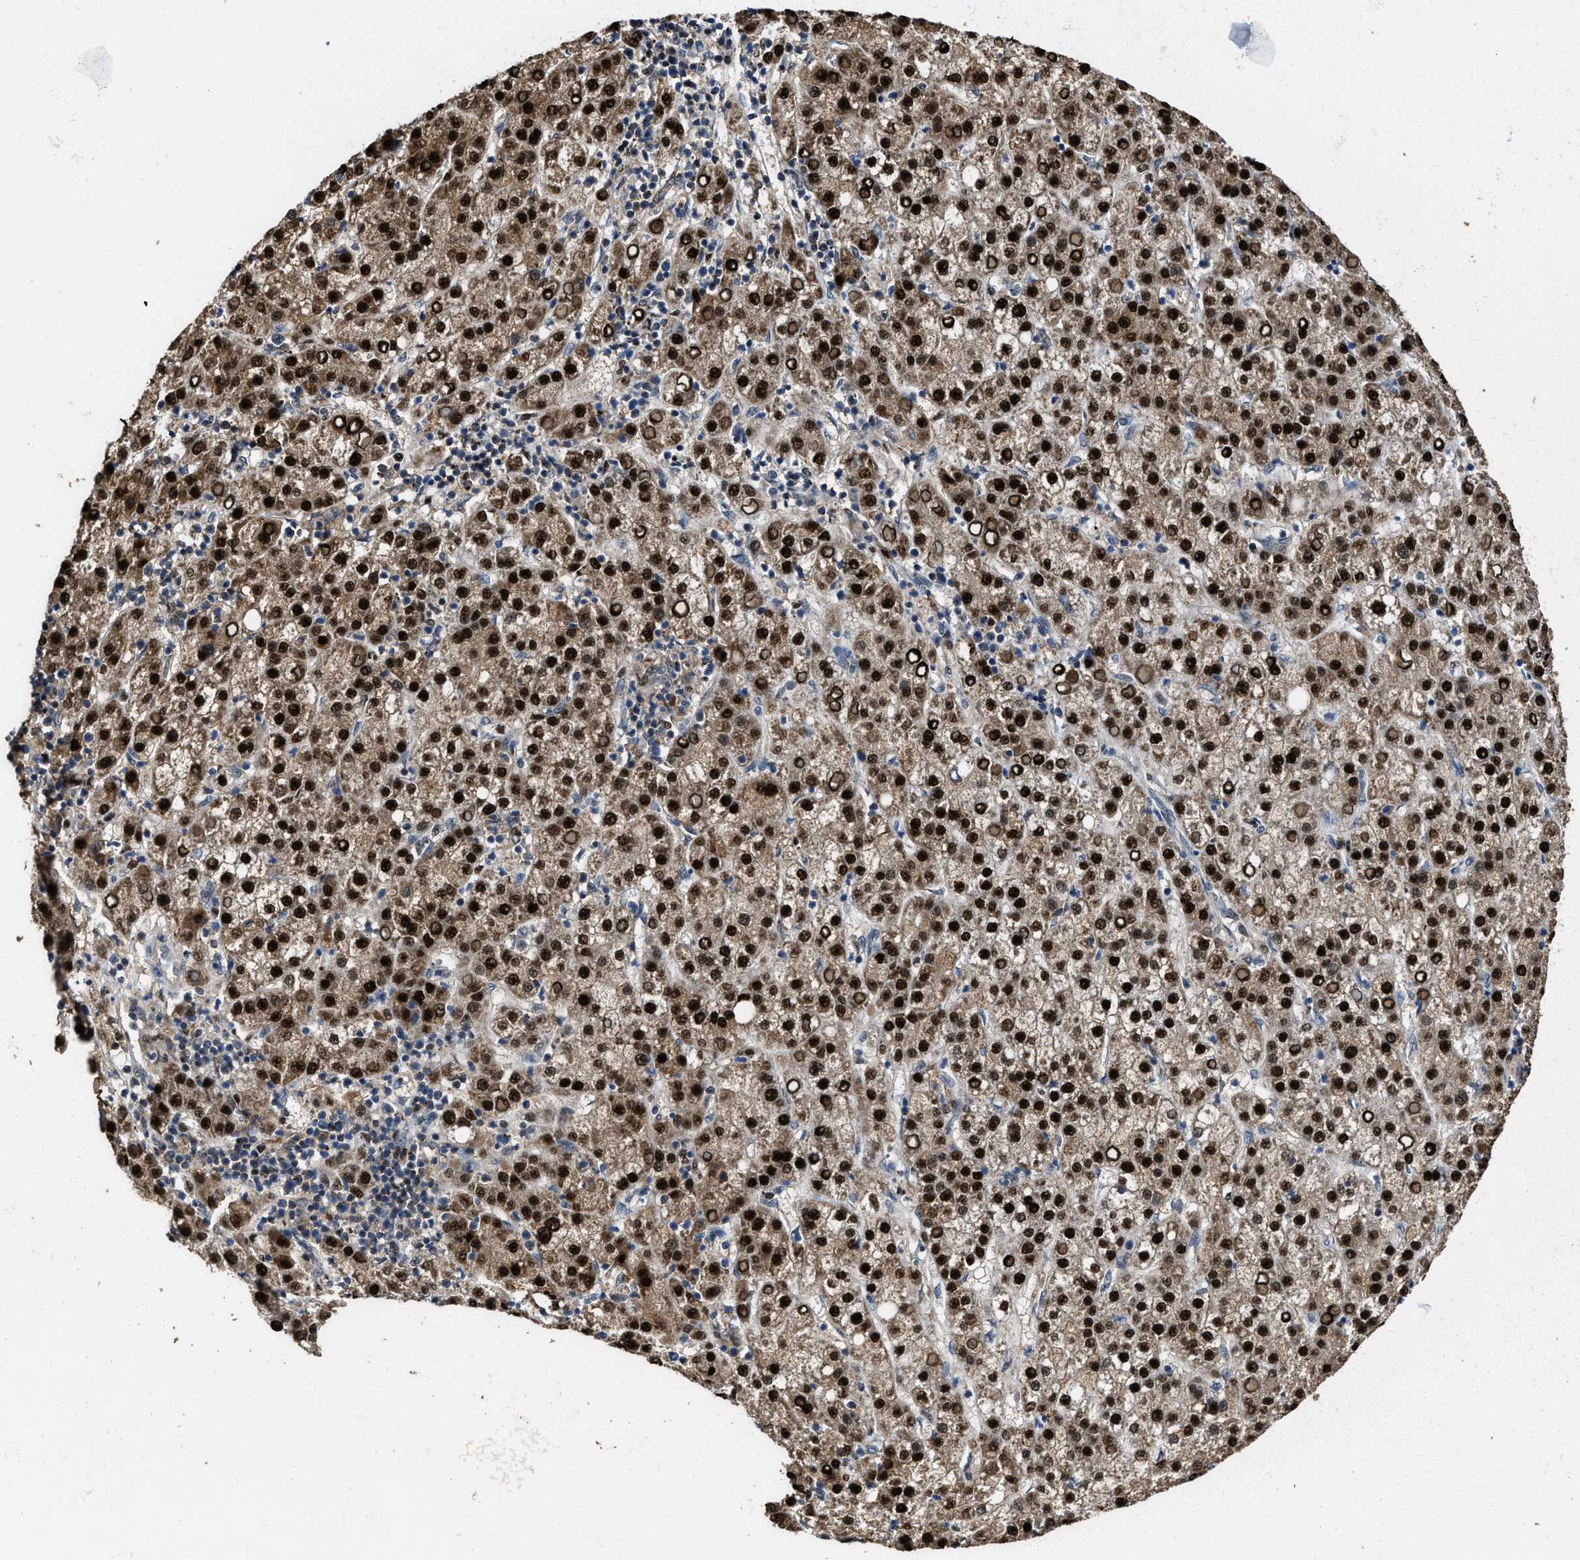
{"staining": {"intensity": "strong", "quantity": ">75%", "location": "cytoplasmic/membranous,nuclear"}, "tissue": "liver cancer", "cell_type": "Tumor cells", "image_type": "cancer", "snomed": [{"axis": "morphology", "description": "Carcinoma, Hepatocellular, NOS"}, {"axis": "topography", "description": "Liver"}], "caption": "Protein expression analysis of liver cancer displays strong cytoplasmic/membranous and nuclear staining in about >75% of tumor cells.", "gene": "ZNF20", "patient": {"sex": "female", "age": 58}}